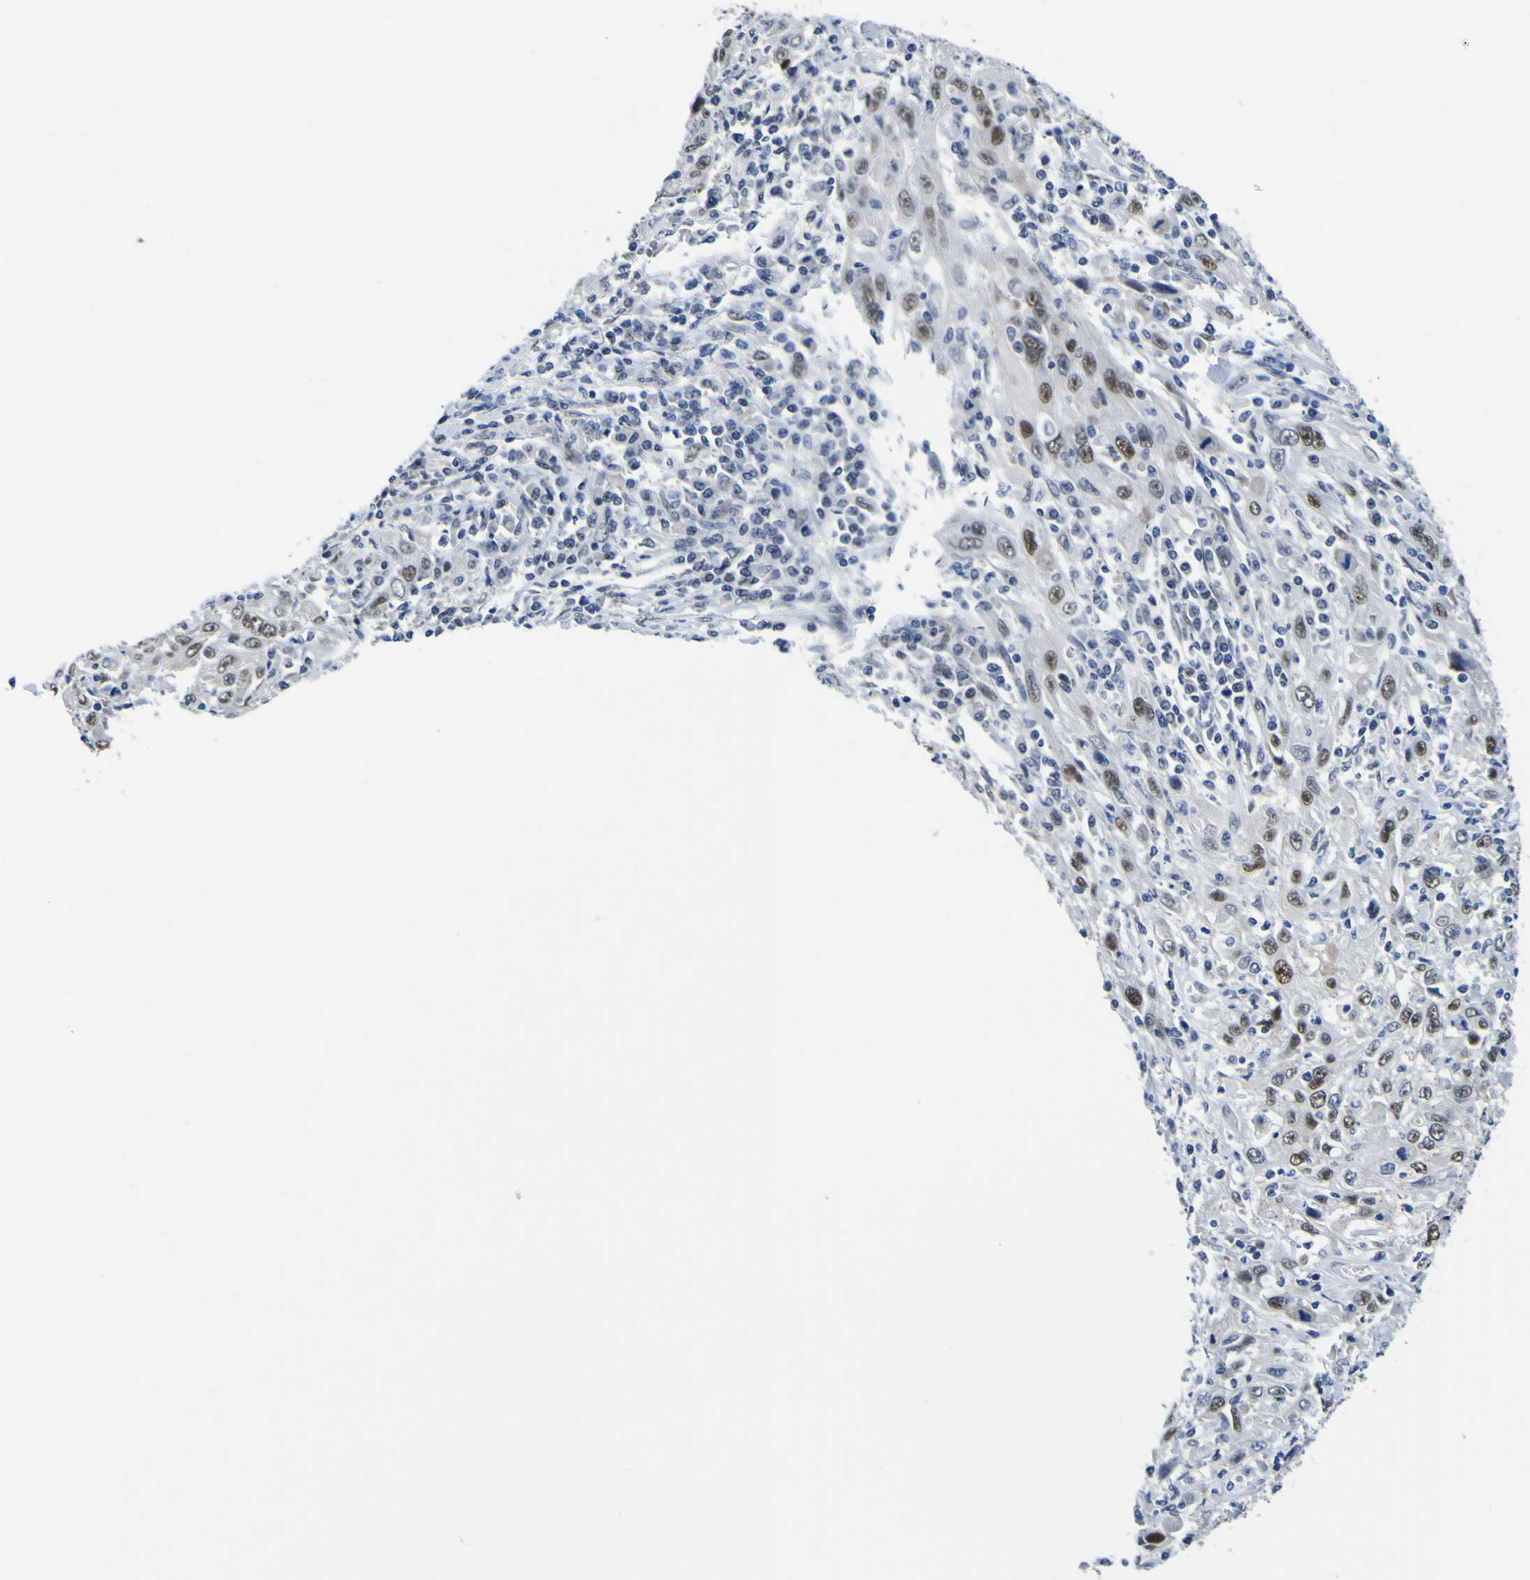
{"staining": {"intensity": "moderate", "quantity": ">75%", "location": "nuclear"}, "tissue": "cervical cancer", "cell_type": "Tumor cells", "image_type": "cancer", "snomed": [{"axis": "morphology", "description": "Squamous cell carcinoma, NOS"}, {"axis": "topography", "description": "Cervix"}], "caption": "Cervical cancer stained for a protein displays moderate nuclear positivity in tumor cells.", "gene": "CUL4B", "patient": {"sex": "female", "age": 46}}